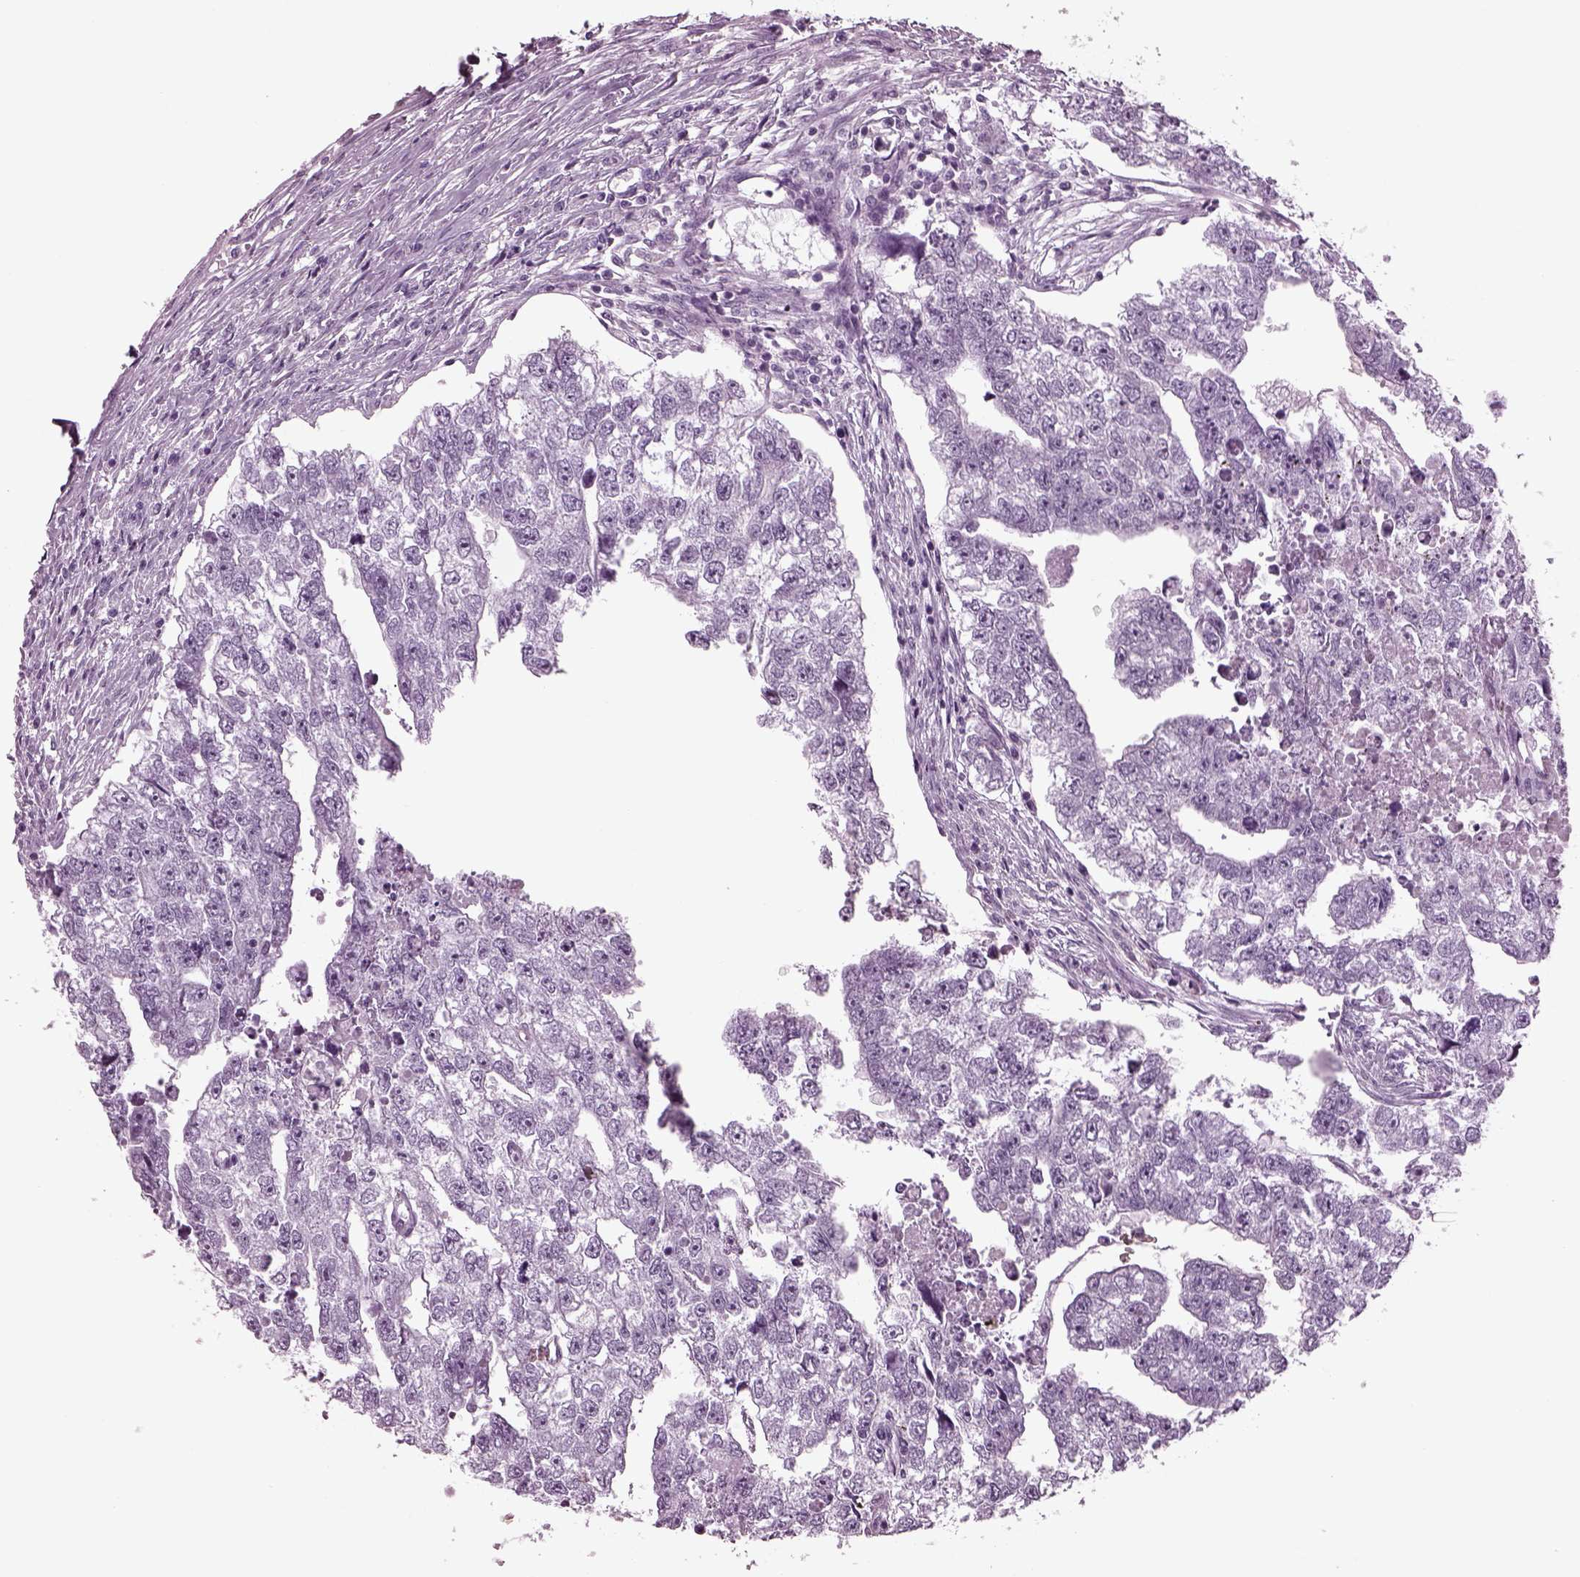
{"staining": {"intensity": "negative", "quantity": "none", "location": "none"}, "tissue": "testis cancer", "cell_type": "Tumor cells", "image_type": "cancer", "snomed": [{"axis": "morphology", "description": "Carcinoma, Embryonal, NOS"}, {"axis": "morphology", "description": "Teratoma, malignant, NOS"}, {"axis": "topography", "description": "Testis"}], "caption": "This is a histopathology image of immunohistochemistry staining of testis cancer, which shows no staining in tumor cells.", "gene": "TPPP2", "patient": {"sex": "male", "age": 44}}